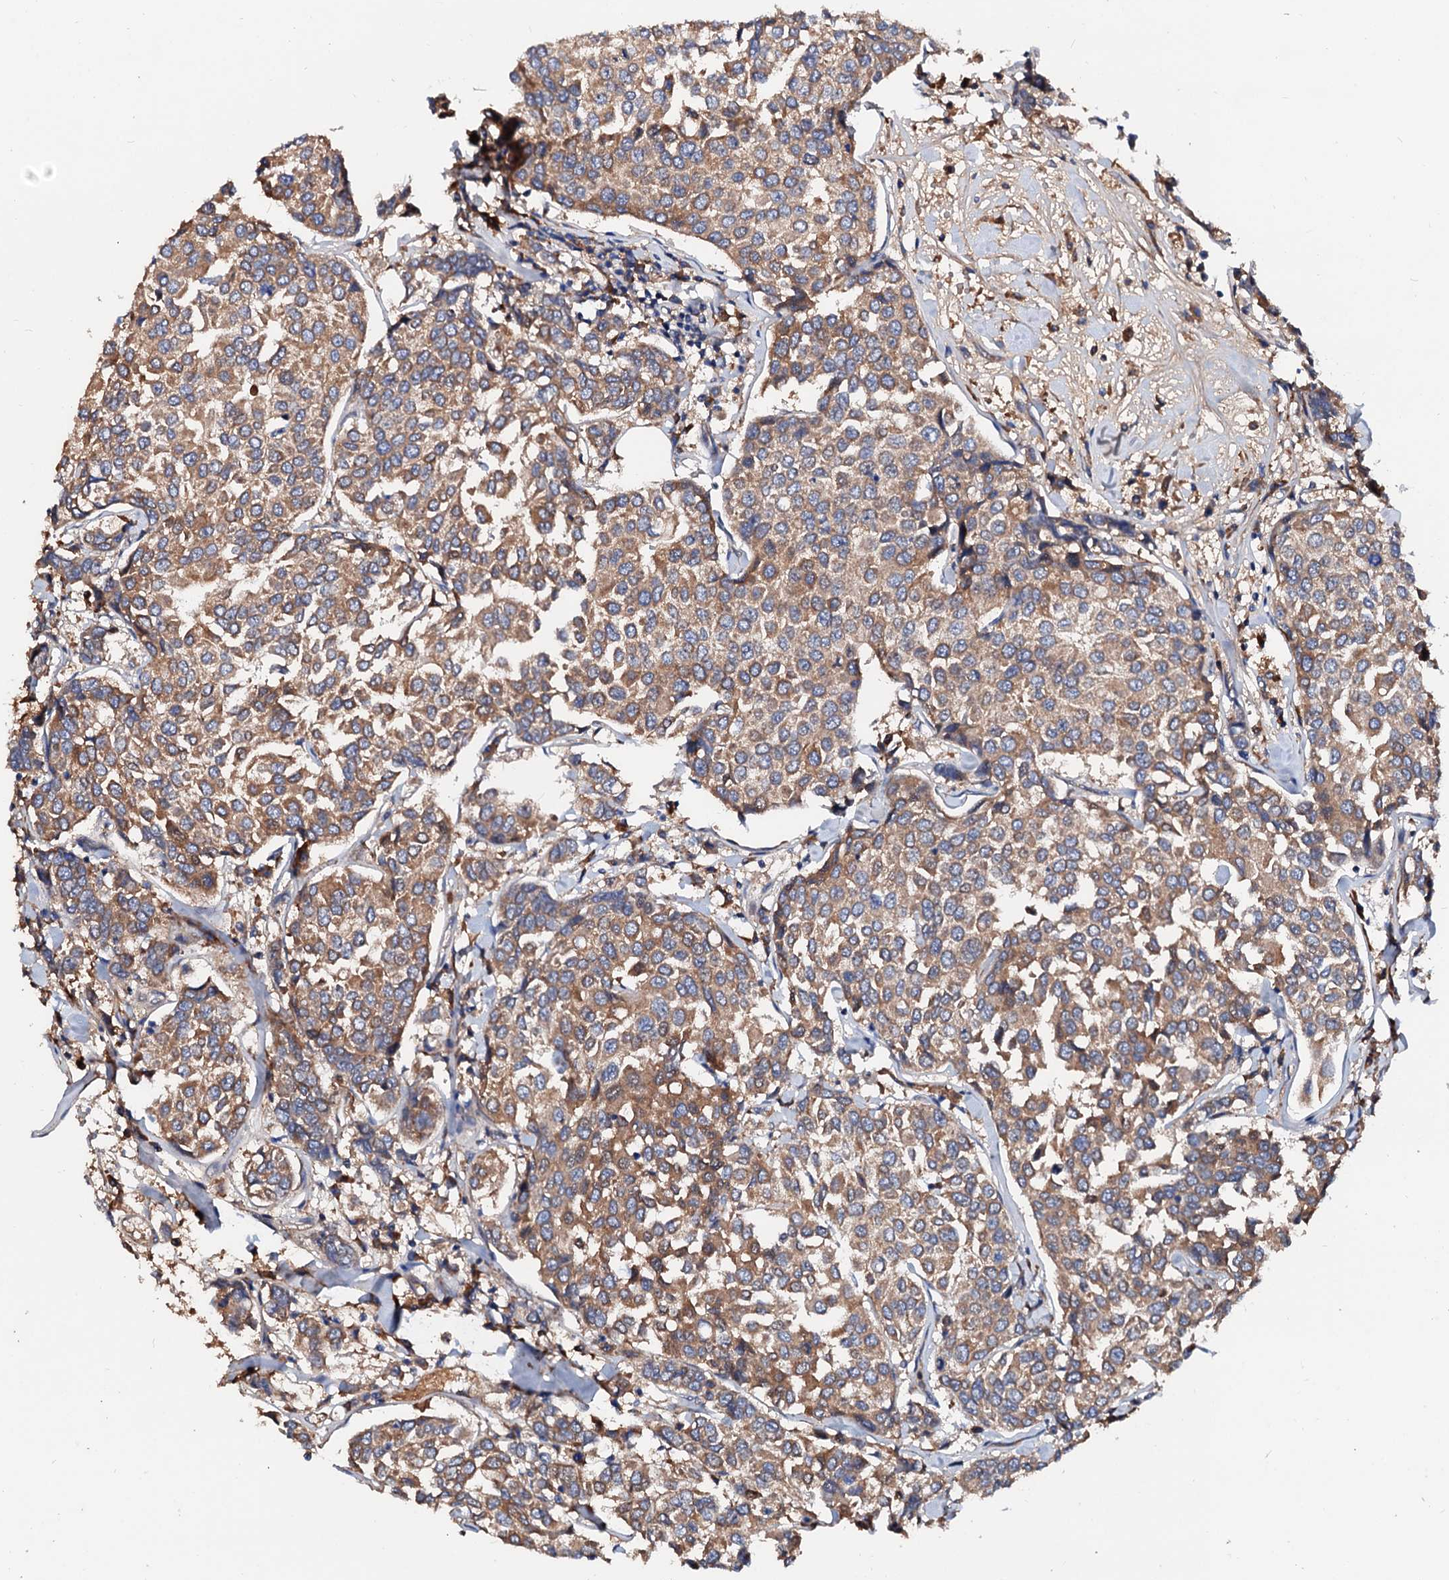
{"staining": {"intensity": "moderate", "quantity": ">75%", "location": "cytoplasmic/membranous"}, "tissue": "breast cancer", "cell_type": "Tumor cells", "image_type": "cancer", "snomed": [{"axis": "morphology", "description": "Duct carcinoma"}, {"axis": "topography", "description": "Breast"}], "caption": "Brown immunohistochemical staining in invasive ductal carcinoma (breast) demonstrates moderate cytoplasmic/membranous positivity in about >75% of tumor cells. (Brightfield microscopy of DAB IHC at high magnification).", "gene": "EXTL1", "patient": {"sex": "female", "age": 55}}